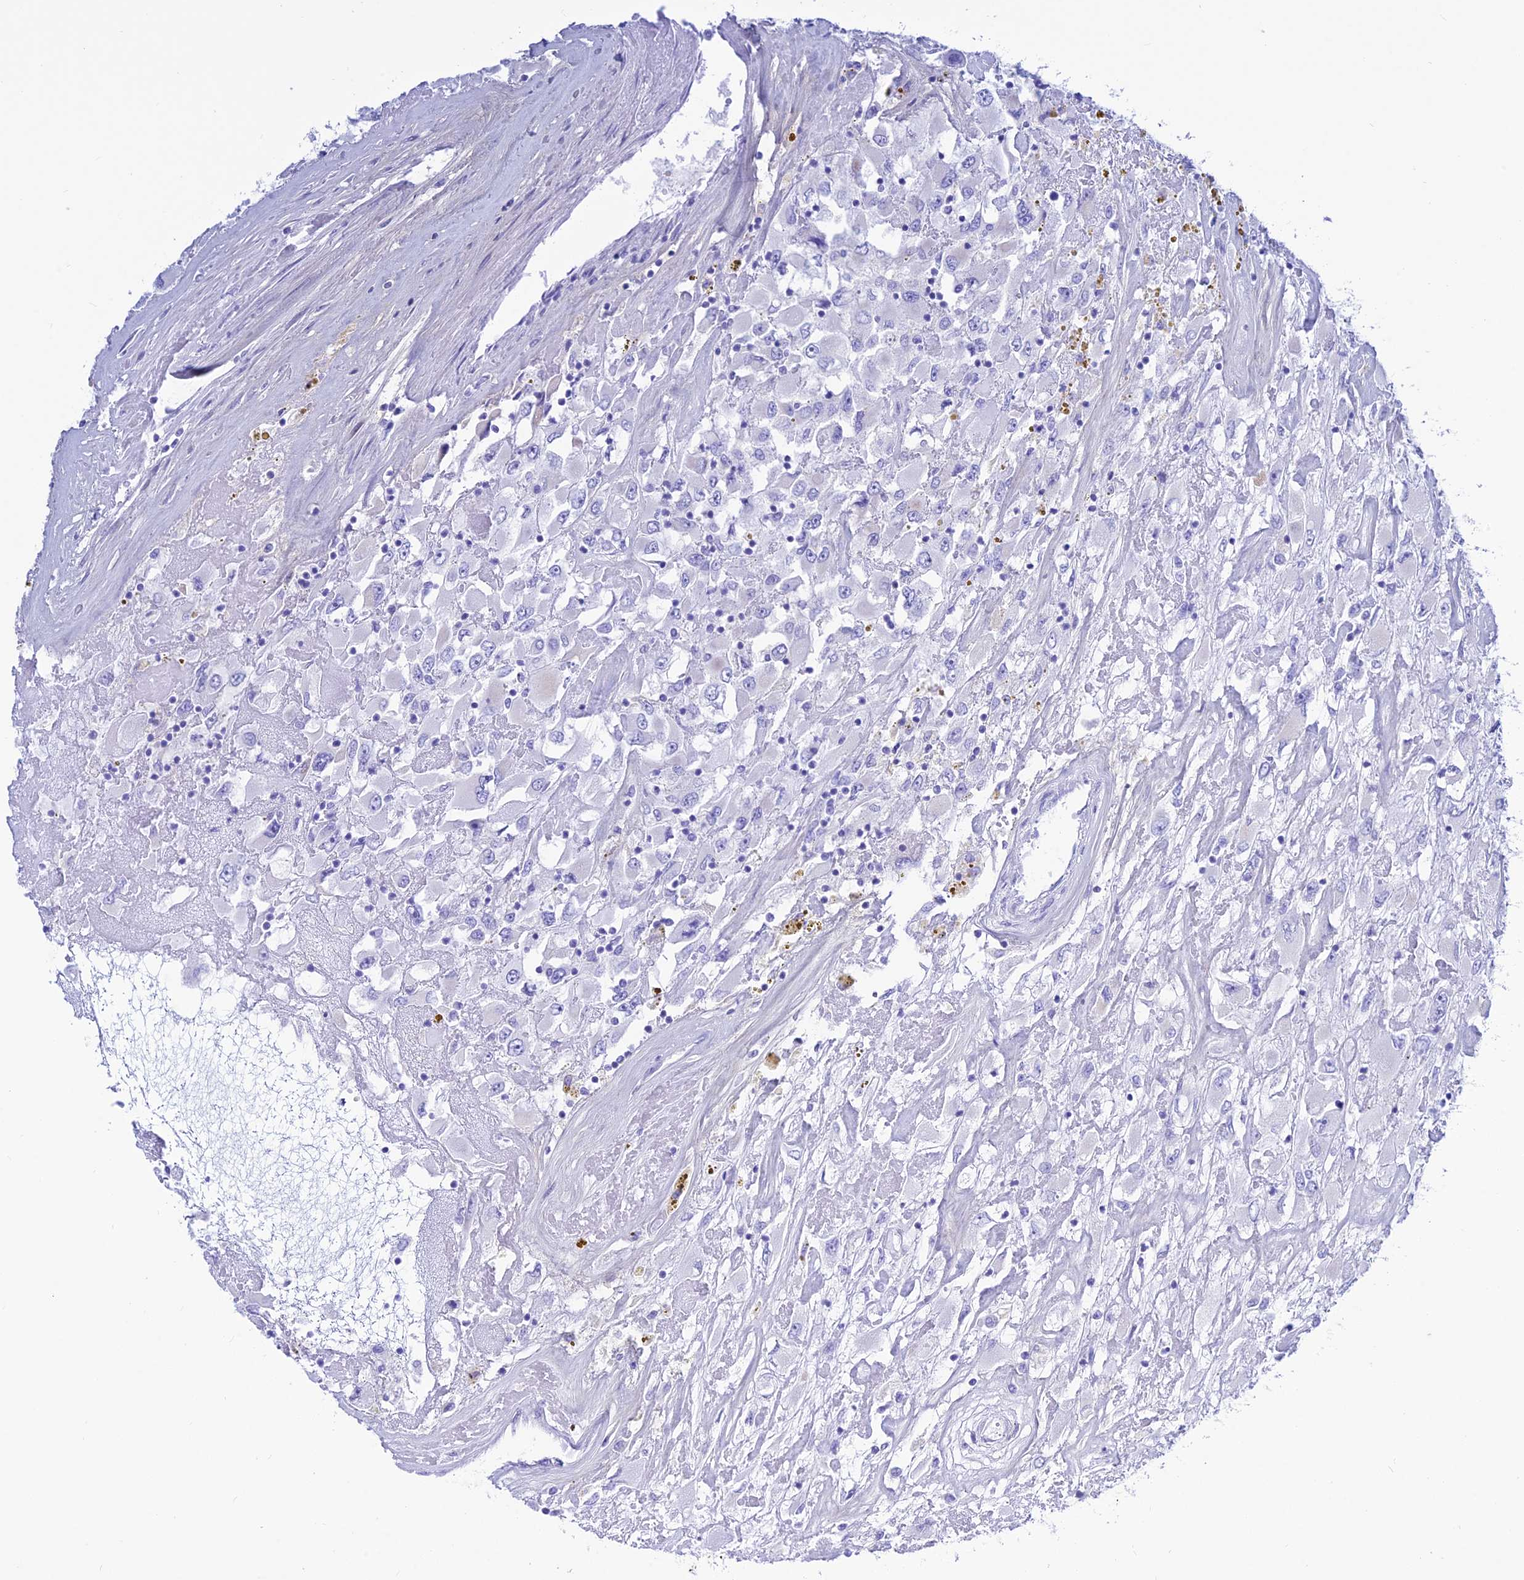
{"staining": {"intensity": "negative", "quantity": "none", "location": "none"}, "tissue": "renal cancer", "cell_type": "Tumor cells", "image_type": "cancer", "snomed": [{"axis": "morphology", "description": "Adenocarcinoma, NOS"}, {"axis": "topography", "description": "Kidney"}], "caption": "Human renal cancer stained for a protein using immunohistochemistry shows no staining in tumor cells.", "gene": "PRNP", "patient": {"sex": "female", "age": 52}}